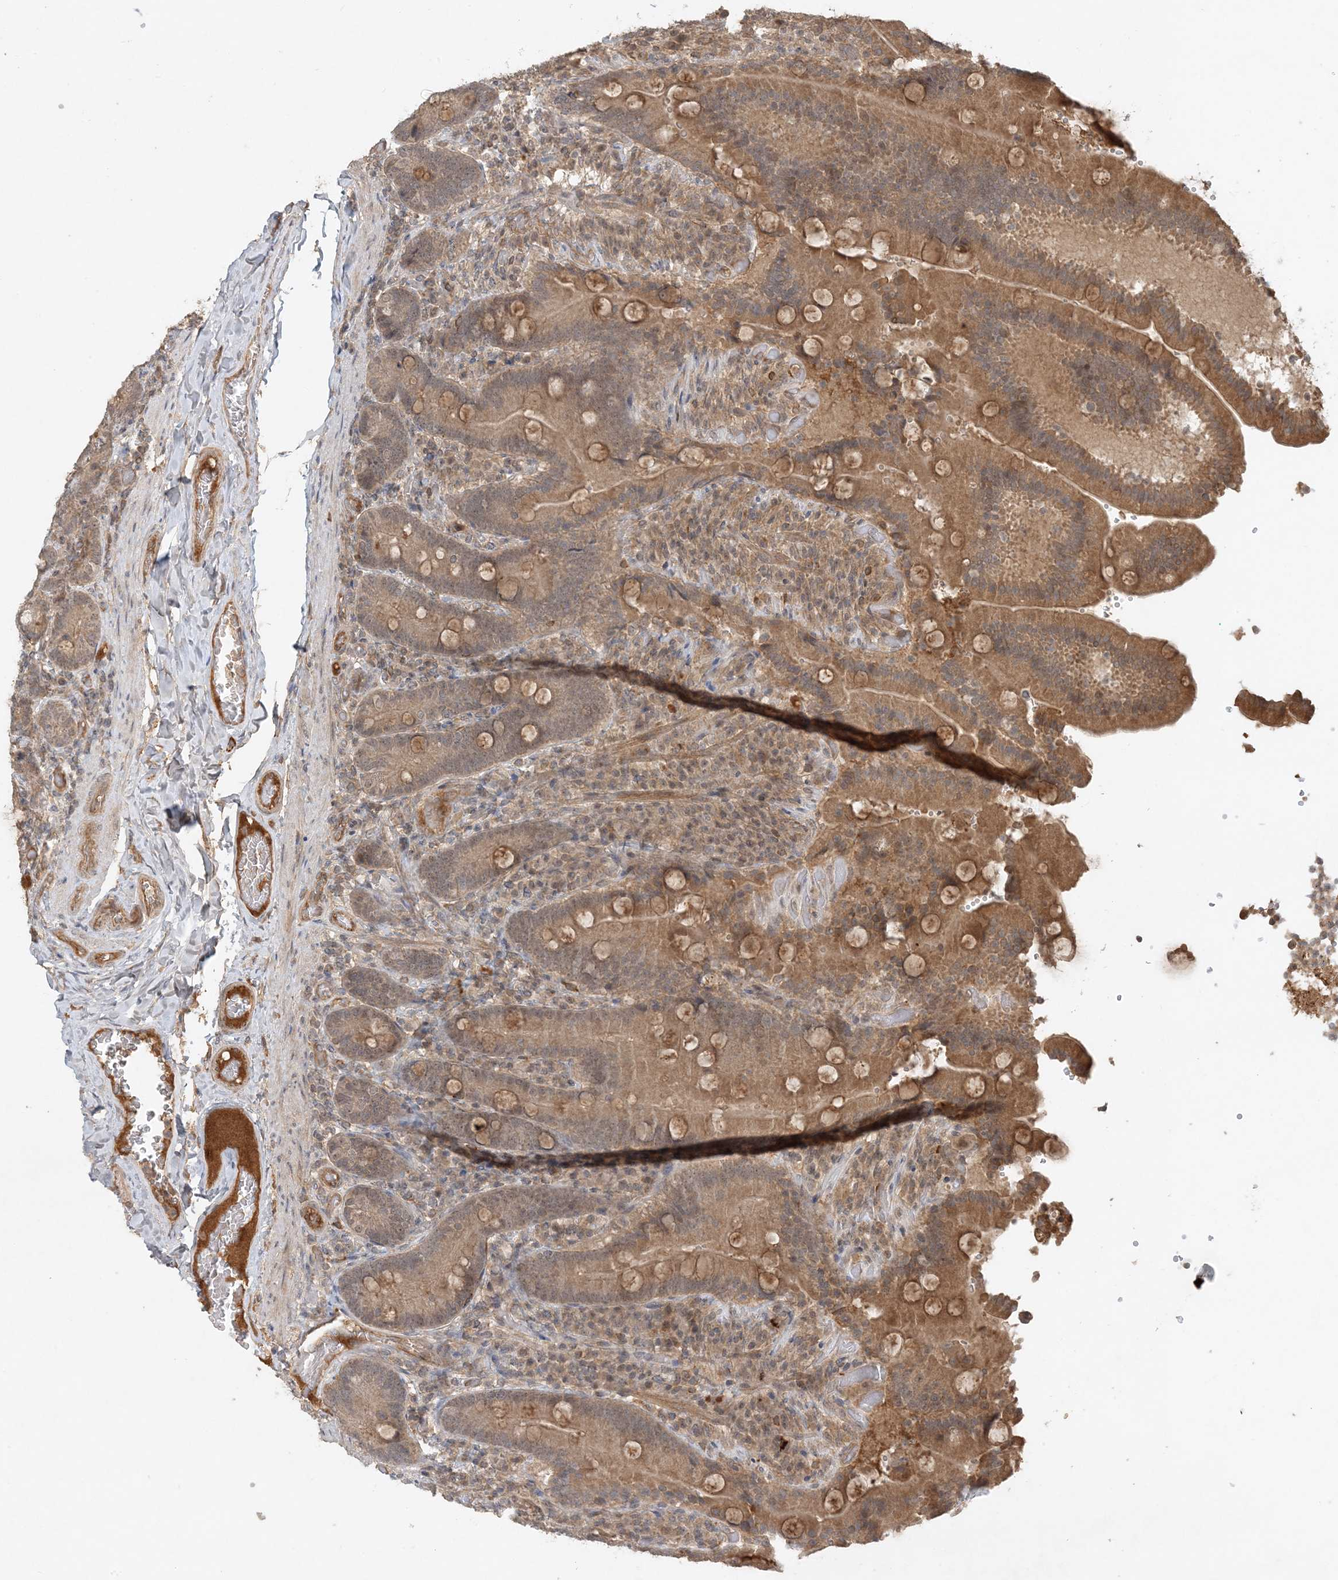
{"staining": {"intensity": "moderate", "quantity": ">75%", "location": "cytoplasmic/membranous"}, "tissue": "duodenum", "cell_type": "Glandular cells", "image_type": "normal", "snomed": [{"axis": "morphology", "description": "Normal tissue, NOS"}, {"axis": "topography", "description": "Duodenum"}], "caption": "Immunohistochemical staining of benign human duodenum displays medium levels of moderate cytoplasmic/membranous positivity in approximately >75% of glandular cells.", "gene": "ZCCHC4", "patient": {"sex": "female", "age": 62}}